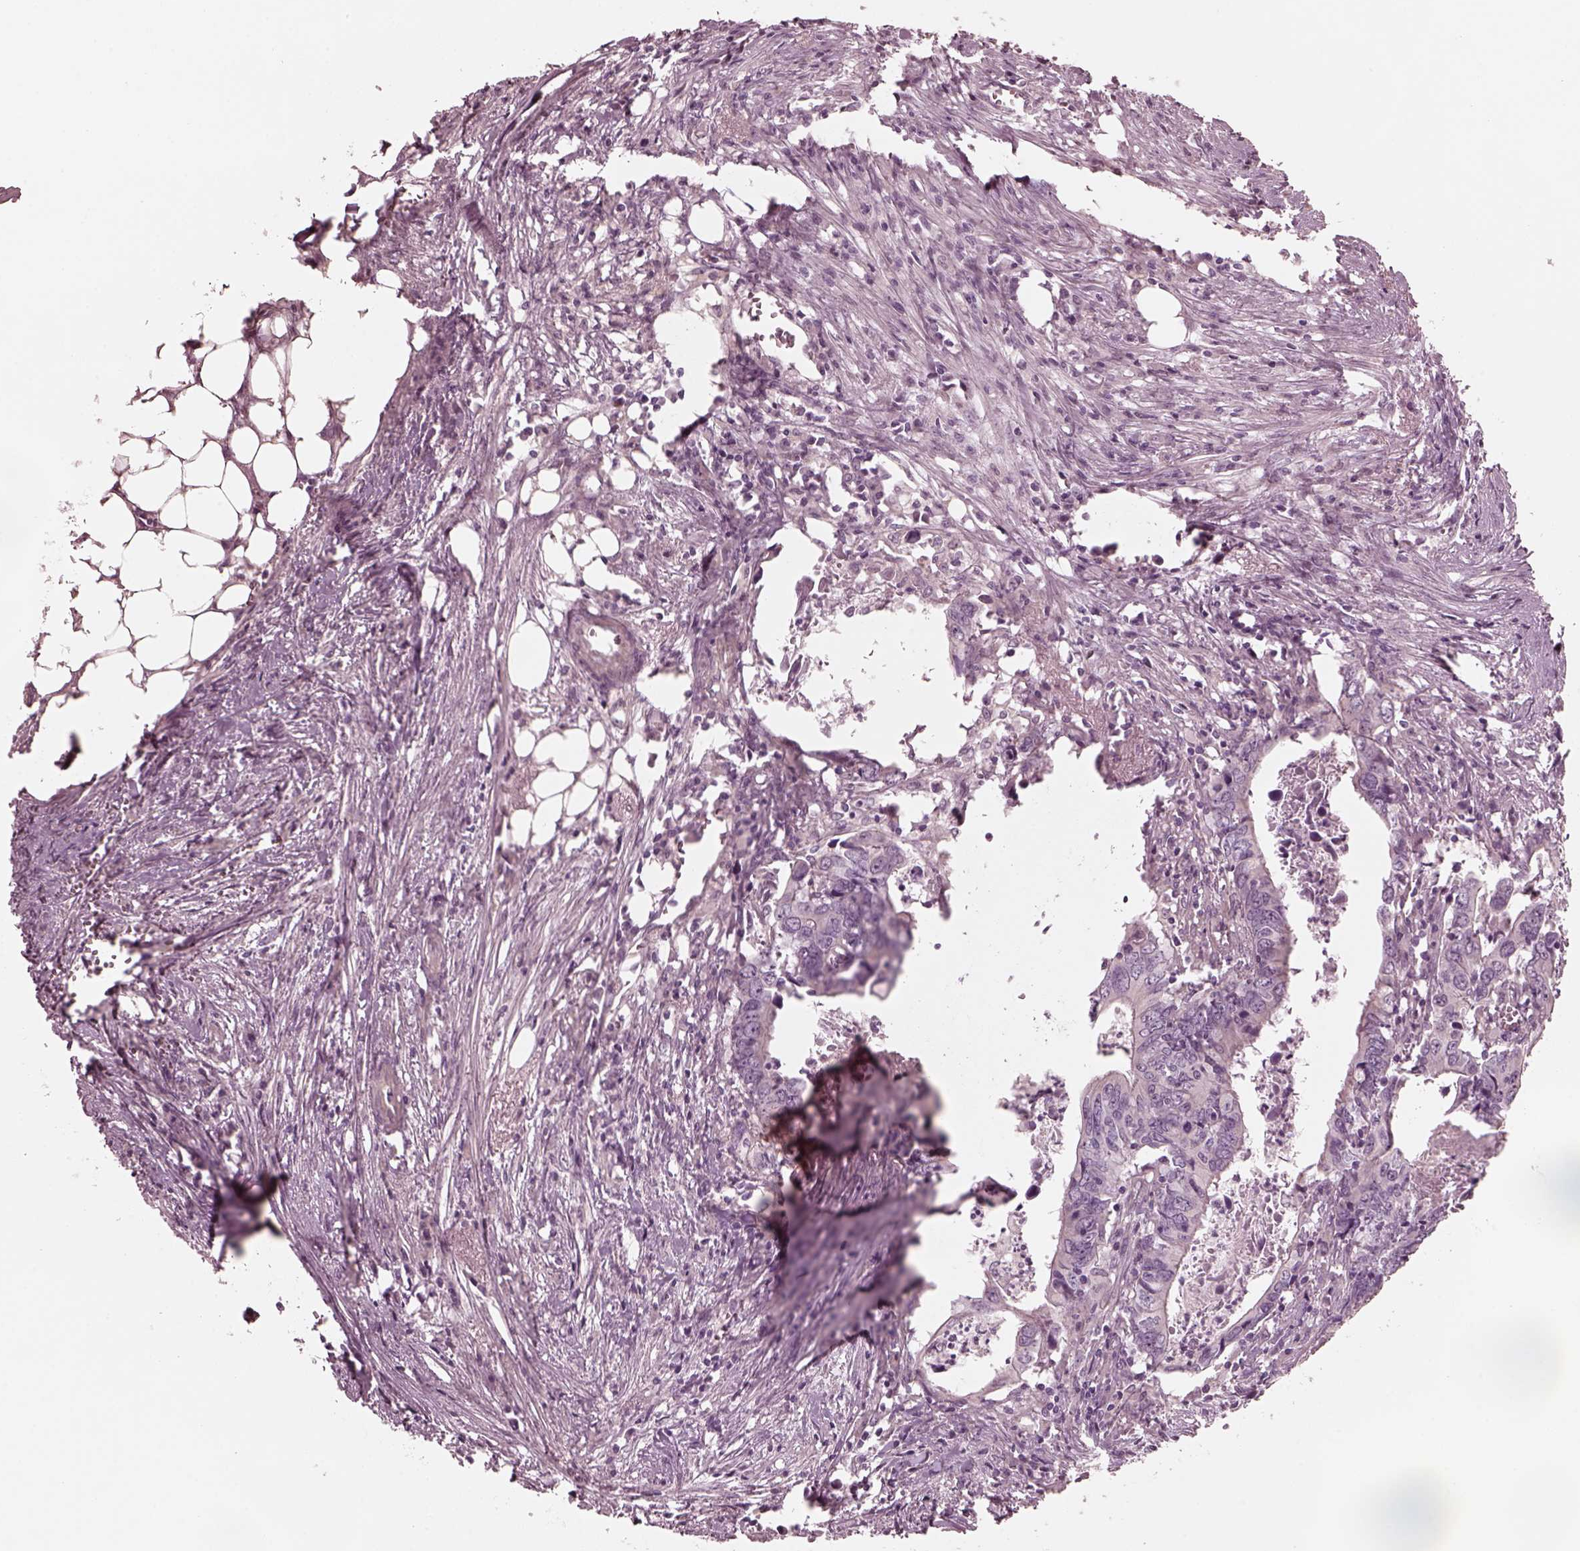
{"staining": {"intensity": "negative", "quantity": "none", "location": "none"}, "tissue": "colorectal cancer", "cell_type": "Tumor cells", "image_type": "cancer", "snomed": [{"axis": "morphology", "description": "Adenocarcinoma, NOS"}, {"axis": "topography", "description": "Colon"}], "caption": "Photomicrograph shows no significant protein positivity in tumor cells of adenocarcinoma (colorectal).", "gene": "KIF6", "patient": {"sex": "female", "age": 82}}